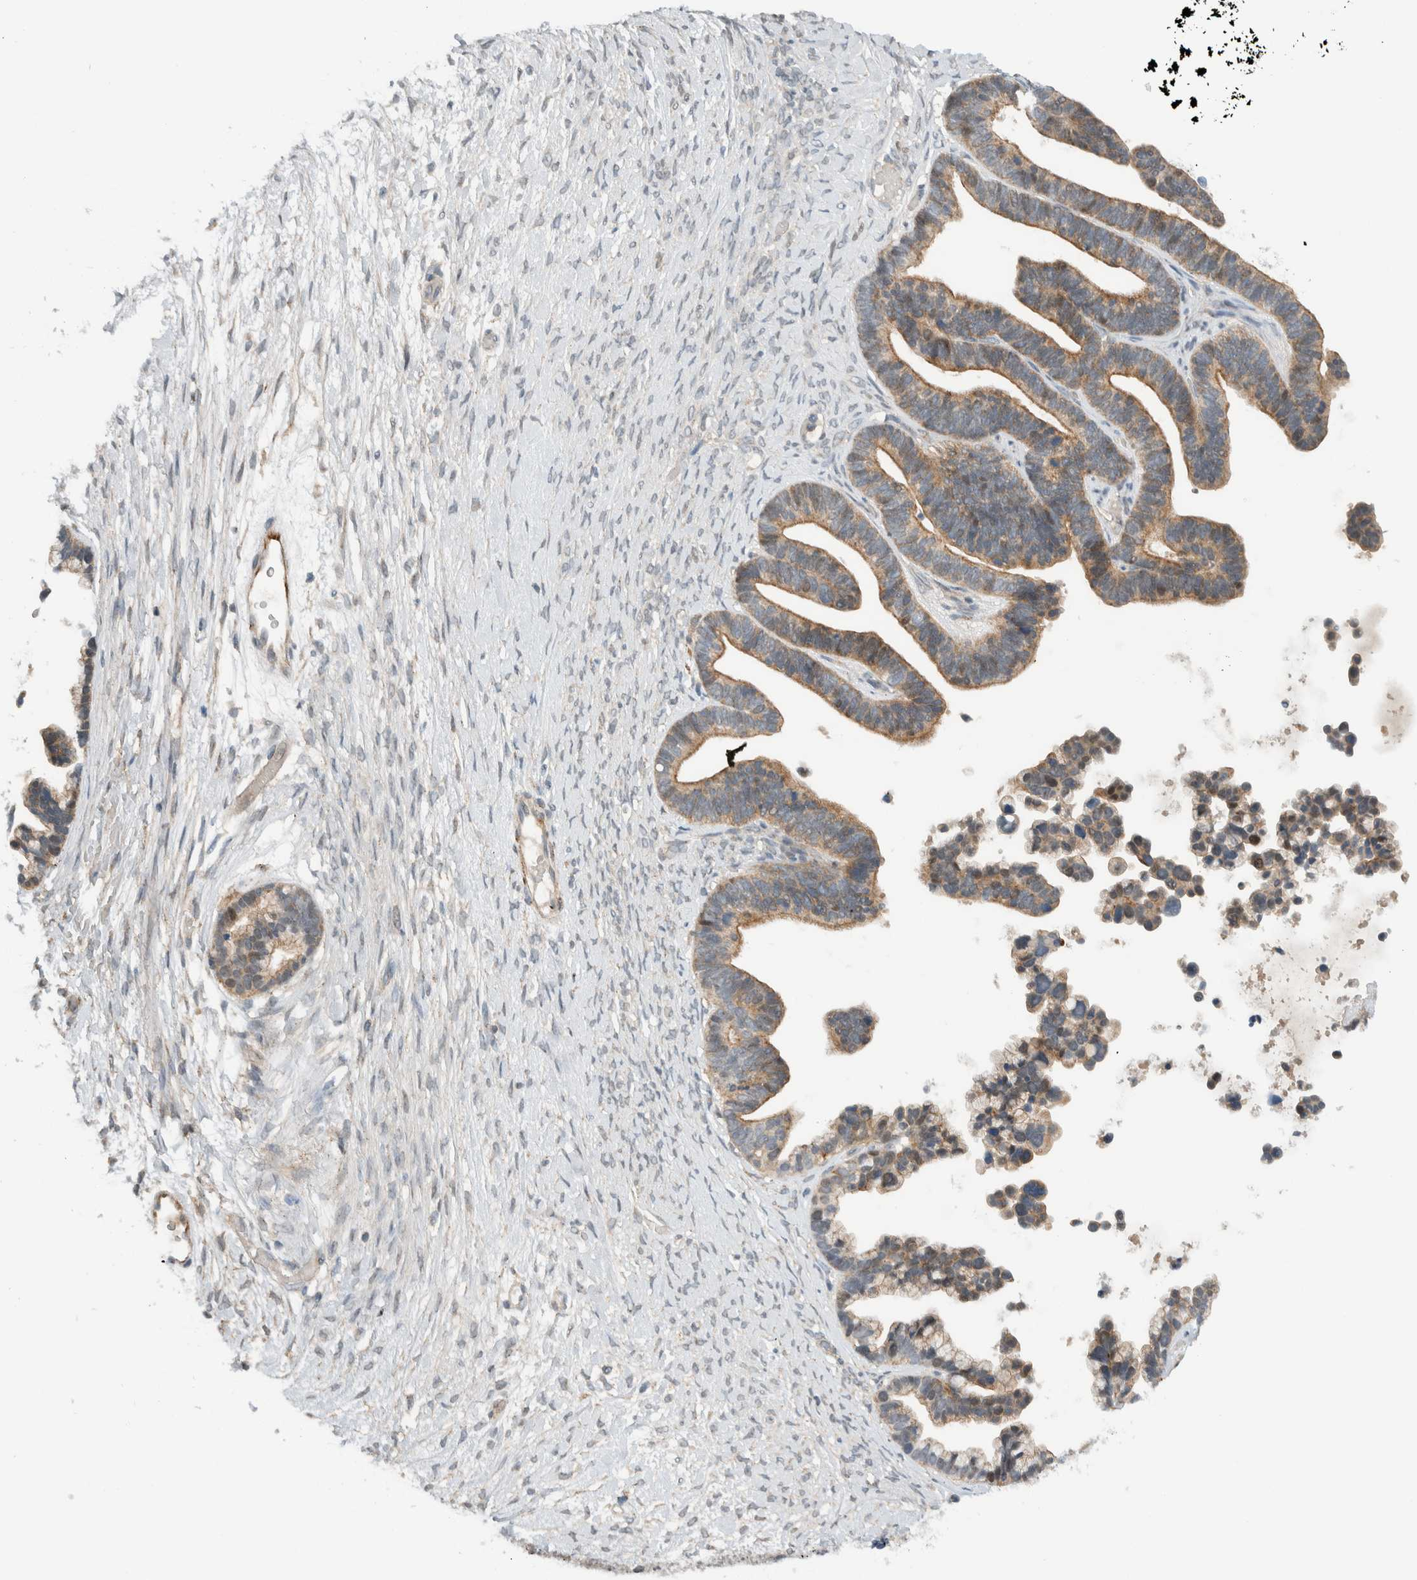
{"staining": {"intensity": "moderate", "quantity": ">75%", "location": "cytoplasmic/membranous"}, "tissue": "ovarian cancer", "cell_type": "Tumor cells", "image_type": "cancer", "snomed": [{"axis": "morphology", "description": "Cystadenocarcinoma, serous, NOS"}, {"axis": "topography", "description": "Ovary"}], "caption": "Moderate cytoplasmic/membranous protein staining is identified in approximately >75% of tumor cells in ovarian cancer.", "gene": "MPRIP", "patient": {"sex": "female", "age": 56}}